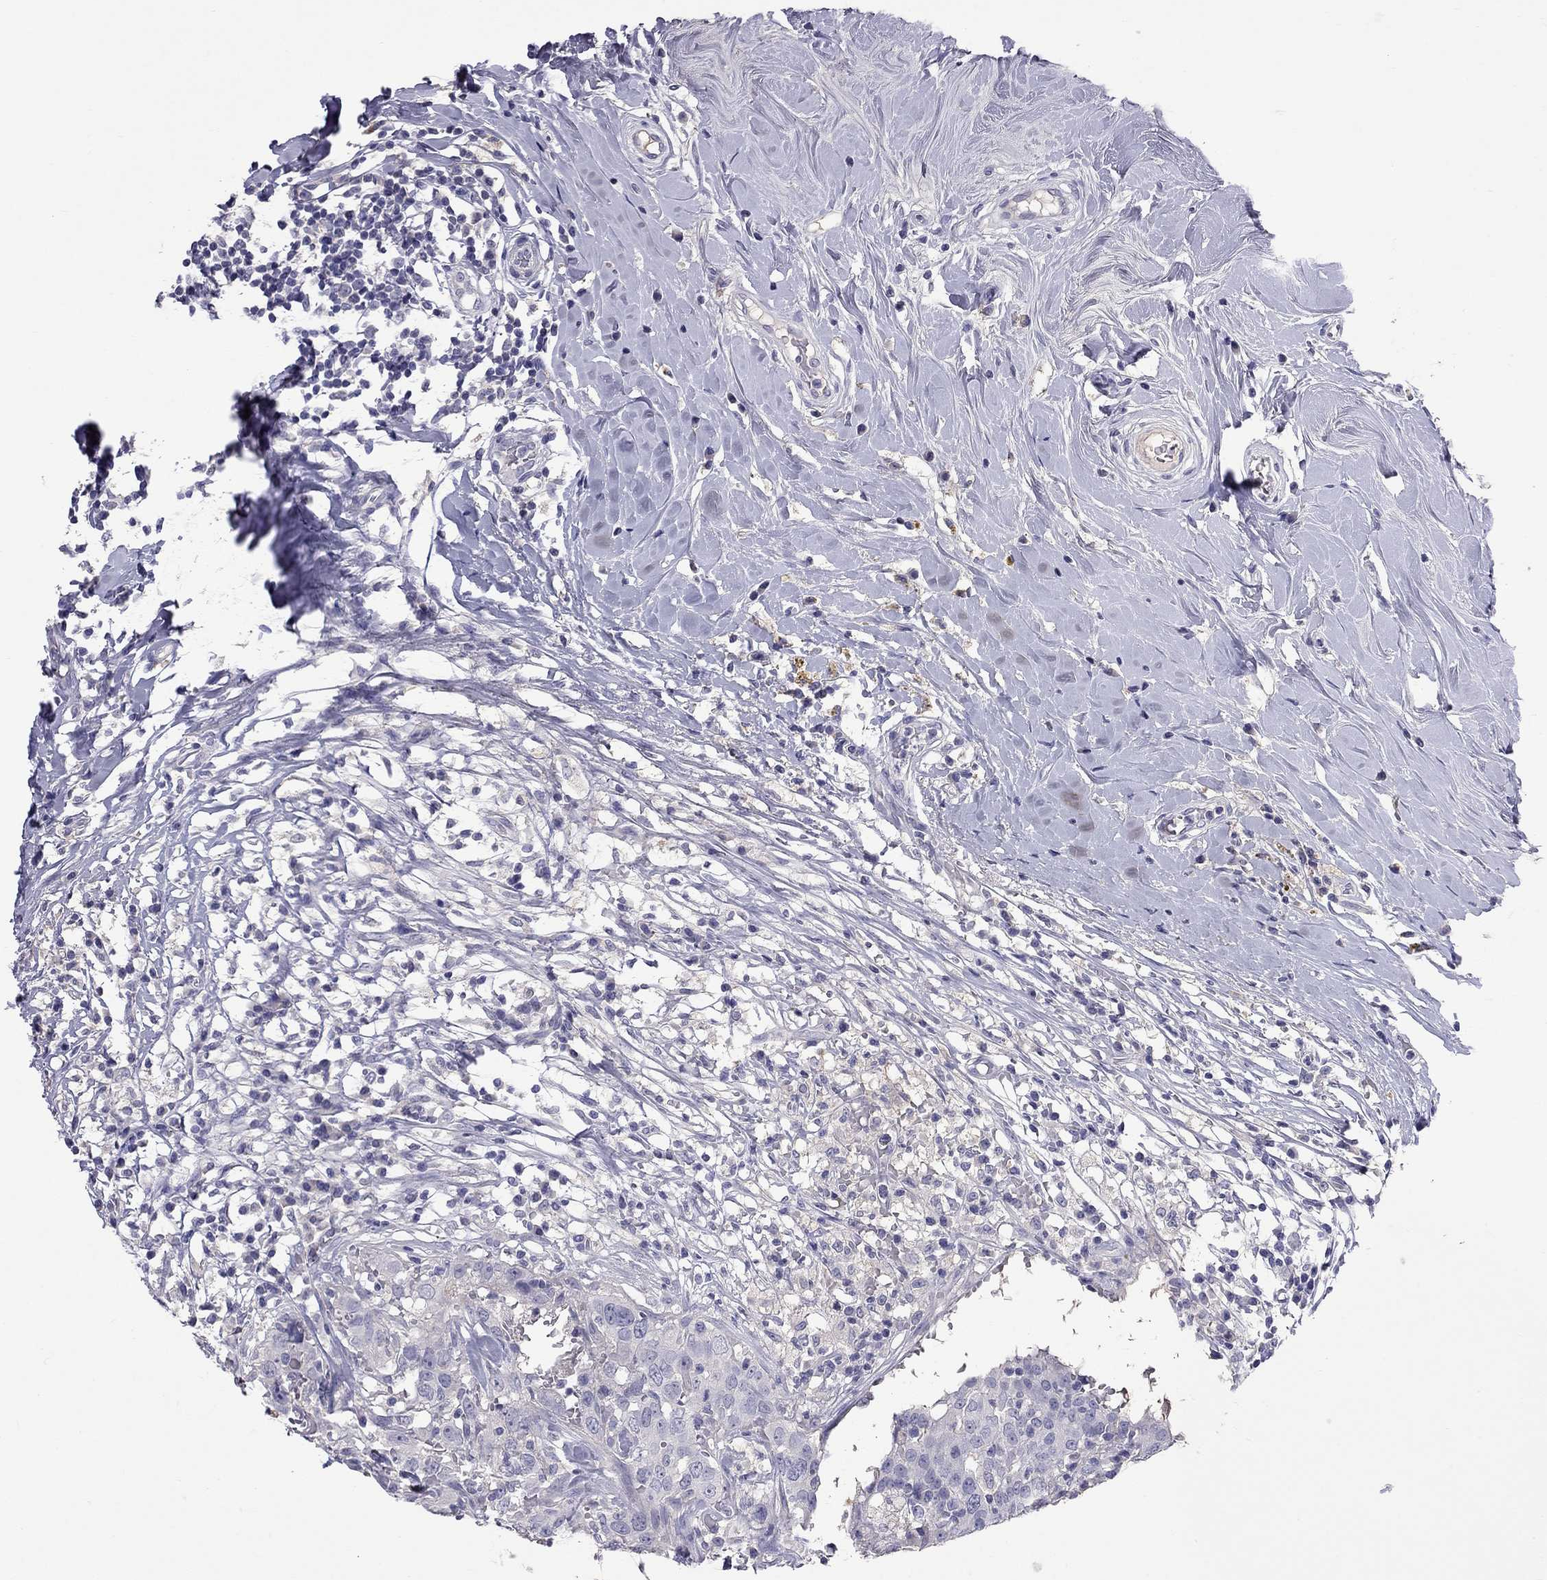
{"staining": {"intensity": "negative", "quantity": "none", "location": "none"}, "tissue": "breast cancer", "cell_type": "Tumor cells", "image_type": "cancer", "snomed": [{"axis": "morphology", "description": "Duct carcinoma"}, {"axis": "topography", "description": "Breast"}], "caption": "High power microscopy histopathology image of an immunohistochemistry histopathology image of breast cancer, revealing no significant positivity in tumor cells. (Brightfield microscopy of DAB (3,3'-diaminobenzidine) immunohistochemistry at high magnification).", "gene": "CFAP91", "patient": {"sex": "female", "age": 27}}